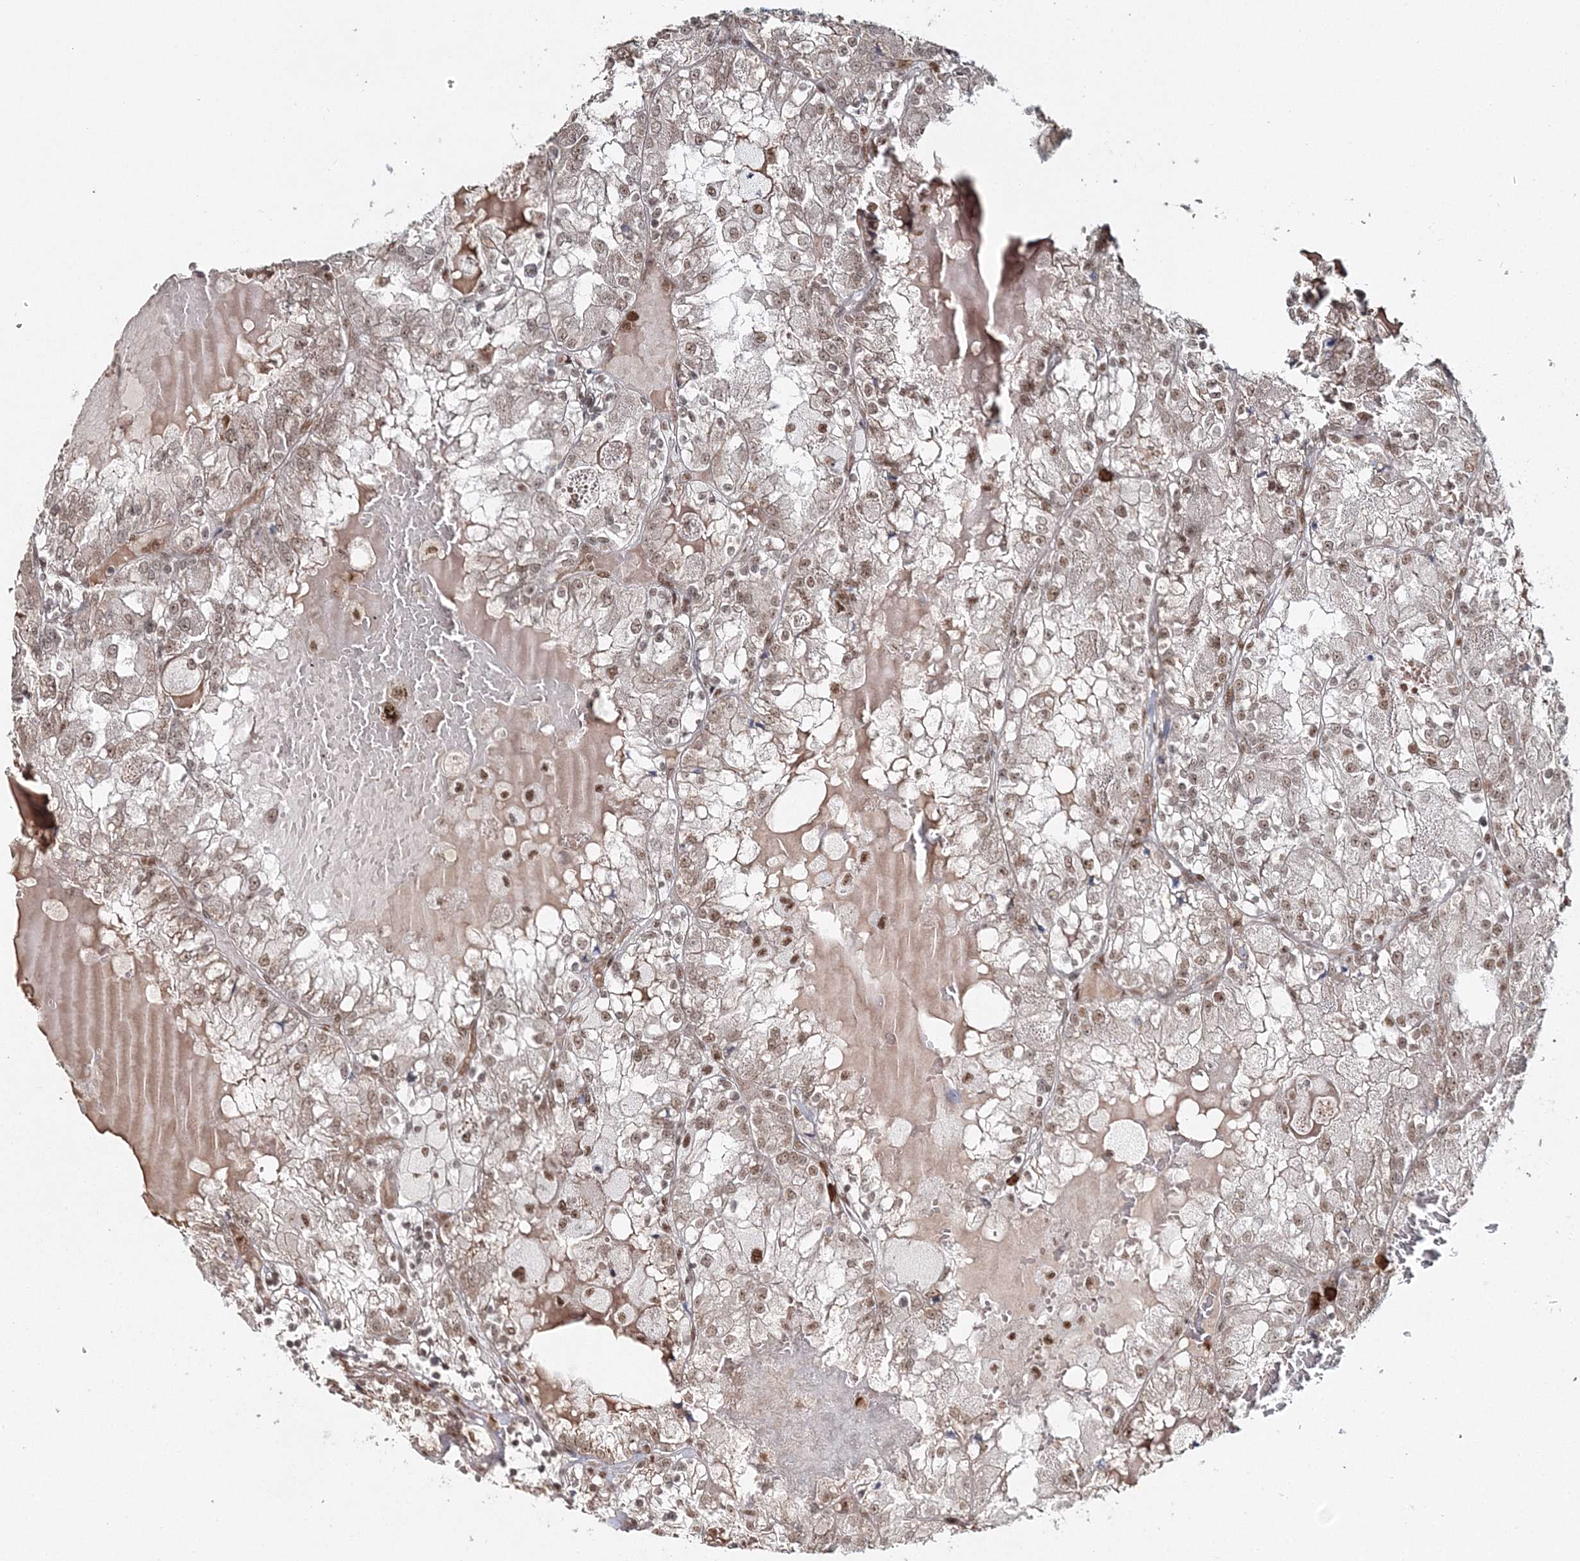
{"staining": {"intensity": "moderate", "quantity": ">75%", "location": "nuclear"}, "tissue": "renal cancer", "cell_type": "Tumor cells", "image_type": "cancer", "snomed": [{"axis": "morphology", "description": "Adenocarcinoma, NOS"}, {"axis": "topography", "description": "Kidney"}], "caption": "A high-resolution image shows immunohistochemistry staining of renal cancer, which displays moderate nuclear positivity in approximately >75% of tumor cells. The staining was performed using DAB (3,3'-diaminobenzidine), with brown indicating positive protein expression. Nuclei are stained blue with hematoxylin.", "gene": "QRICH1", "patient": {"sex": "female", "age": 56}}